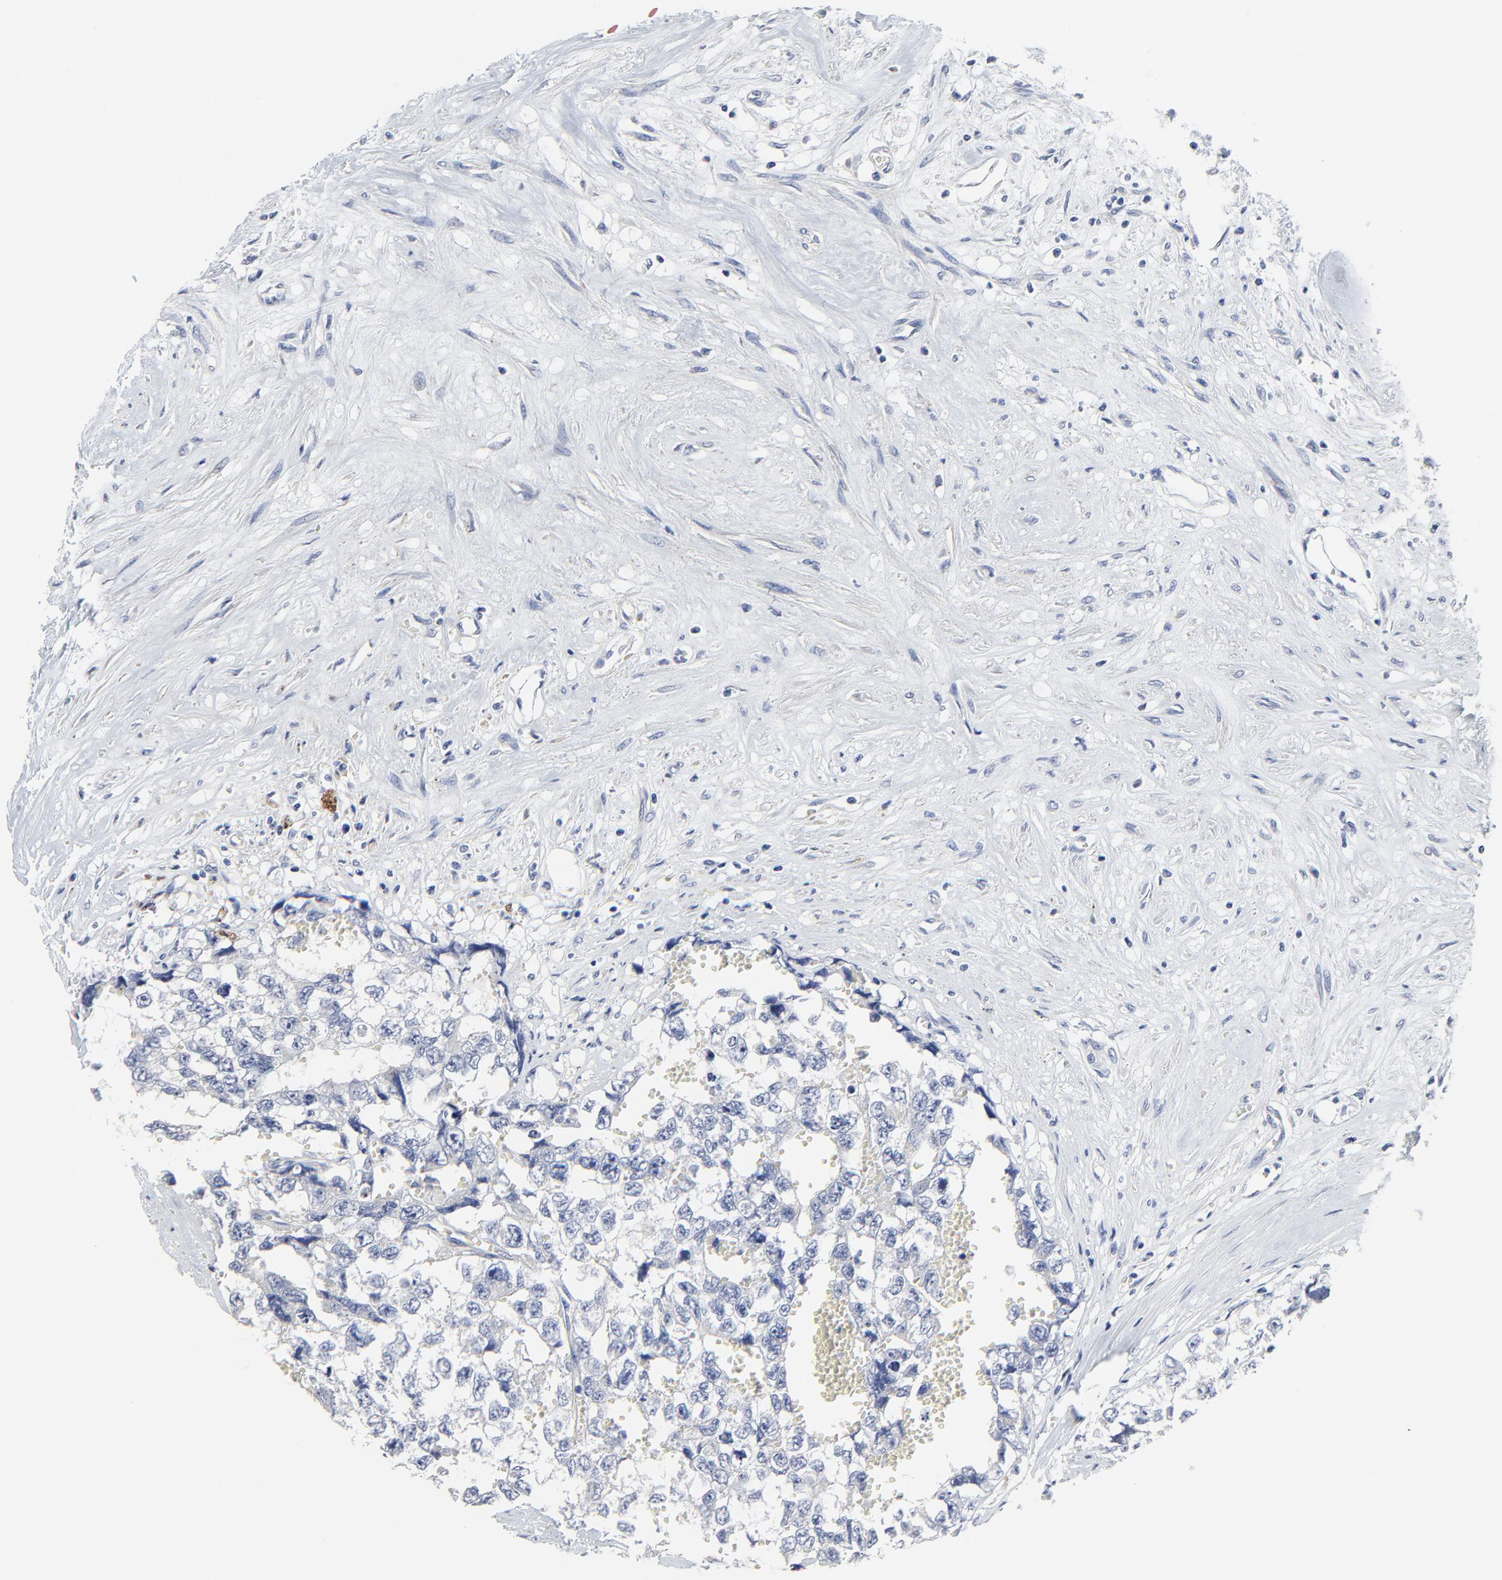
{"staining": {"intensity": "negative", "quantity": "none", "location": "none"}, "tissue": "testis cancer", "cell_type": "Tumor cells", "image_type": "cancer", "snomed": [{"axis": "morphology", "description": "Carcinoma, Embryonal, NOS"}, {"axis": "topography", "description": "Testis"}], "caption": "IHC of human testis cancer (embryonal carcinoma) displays no staining in tumor cells.", "gene": "DHRSX", "patient": {"sex": "male", "age": 31}}